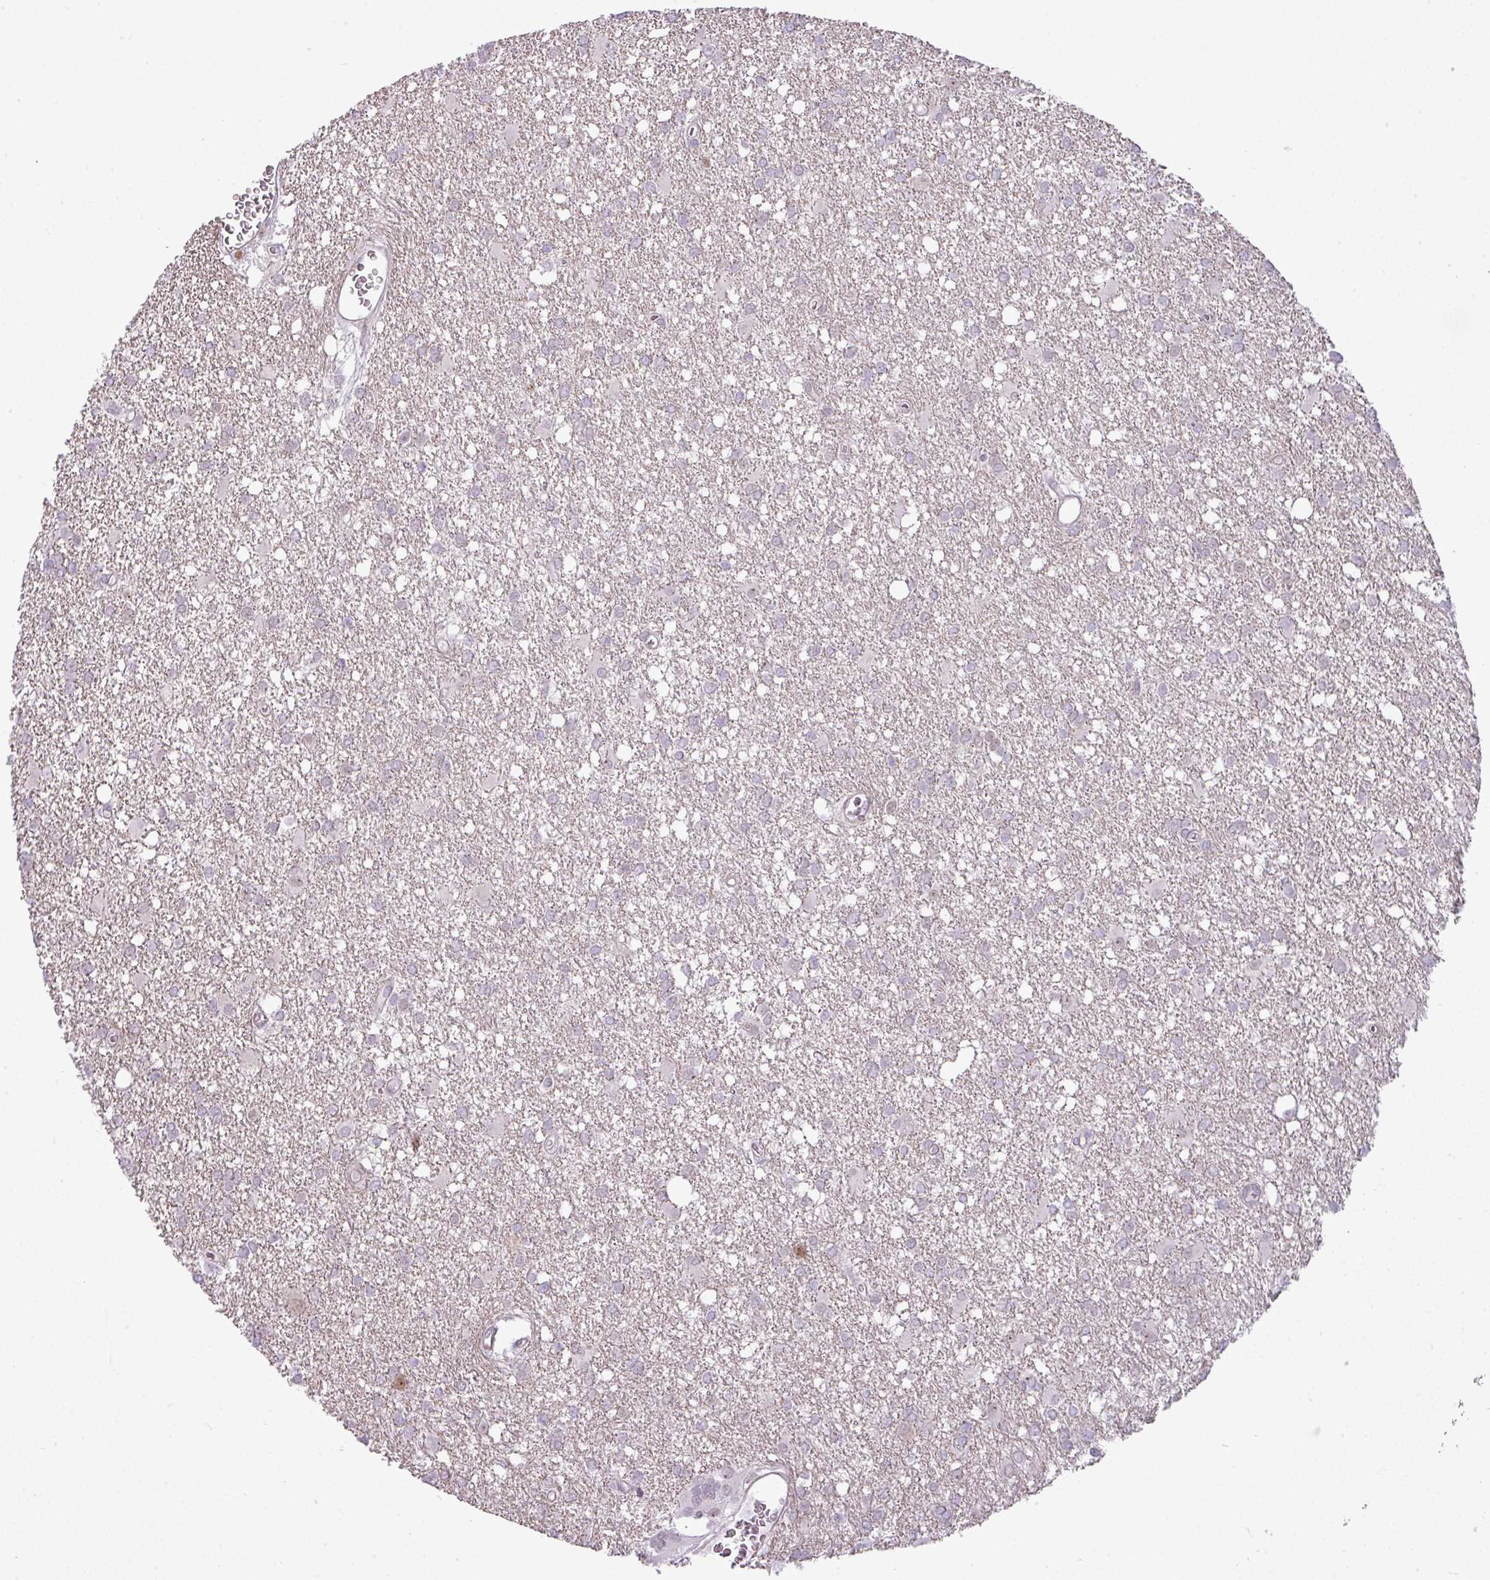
{"staining": {"intensity": "negative", "quantity": "none", "location": "none"}, "tissue": "glioma", "cell_type": "Tumor cells", "image_type": "cancer", "snomed": [{"axis": "morphology", "description": "Glioma, malignant, High grade"}, {"axis": "topography", "description": "Brain"}], "caption": "High magnification brightfield microscopy of malignant high-grade glioma stained with DAB (3,3'-diaminobenzidine) (brown) and counterstained with hematoxylin (blue): tumor cells show no significant positivity. (DAB IHC visualized using brightfield microscopy, high magnification).", "gene": "MAK16", "patient": {"sex": "male", "age": 48}}